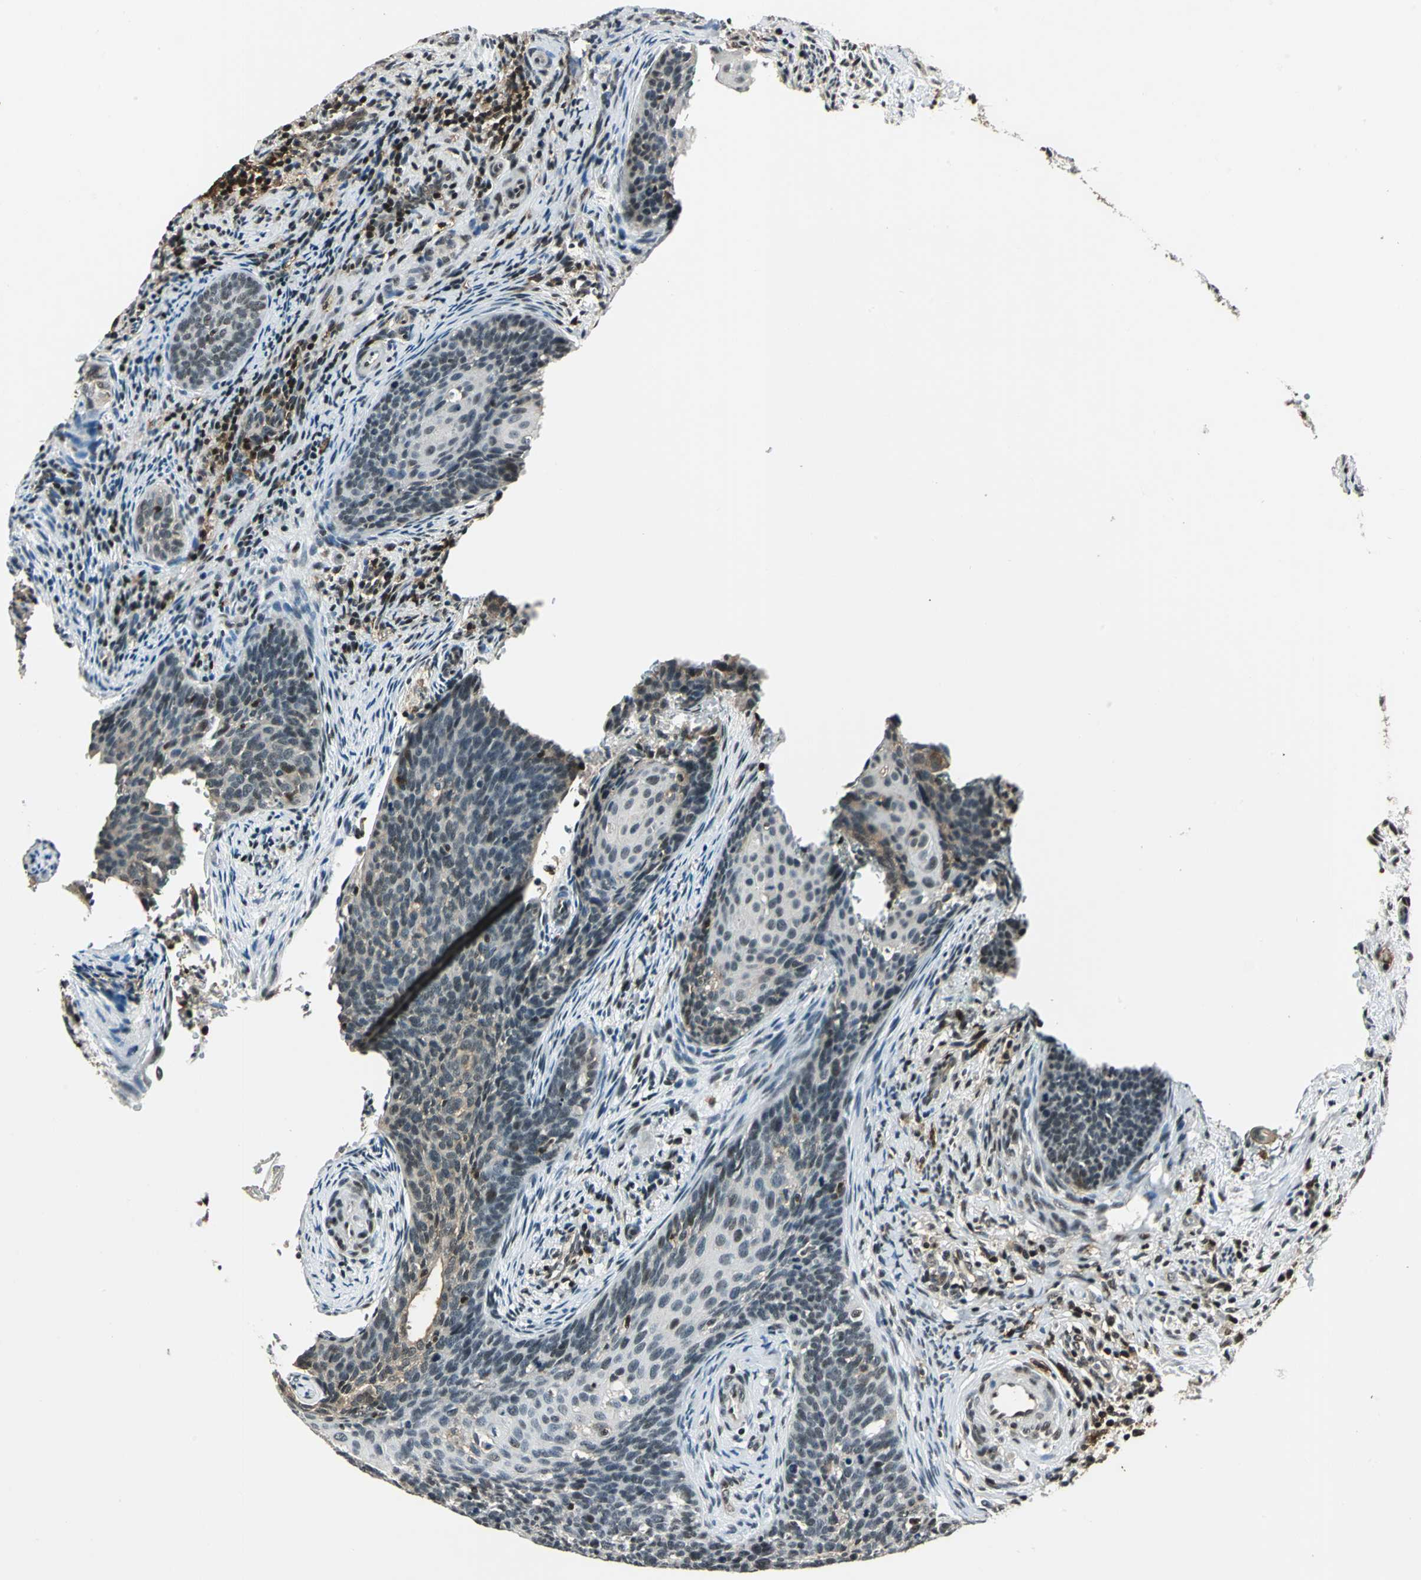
{"staining": {"intensity": "weak", "quantity": "<25%", "location": "cytoplasmic/membranous,nuclear"}, "tissue": "cervical cancer", "cell_type": "Tumor cells", "image_type": "cancer", "snomed": [{"axis": "morphology", "description": "Squamous cell carcinoma, NOS"}, {"axis": "topography", "description": "Cervix"}], "caption": "Immunohistochemistry photomicrograph of cervical cancer stained for a protein (brown), which reveals no positivity in tumor cells.", "gene": "NR2C2", "patient": {"sex": "female", "age": 33}}